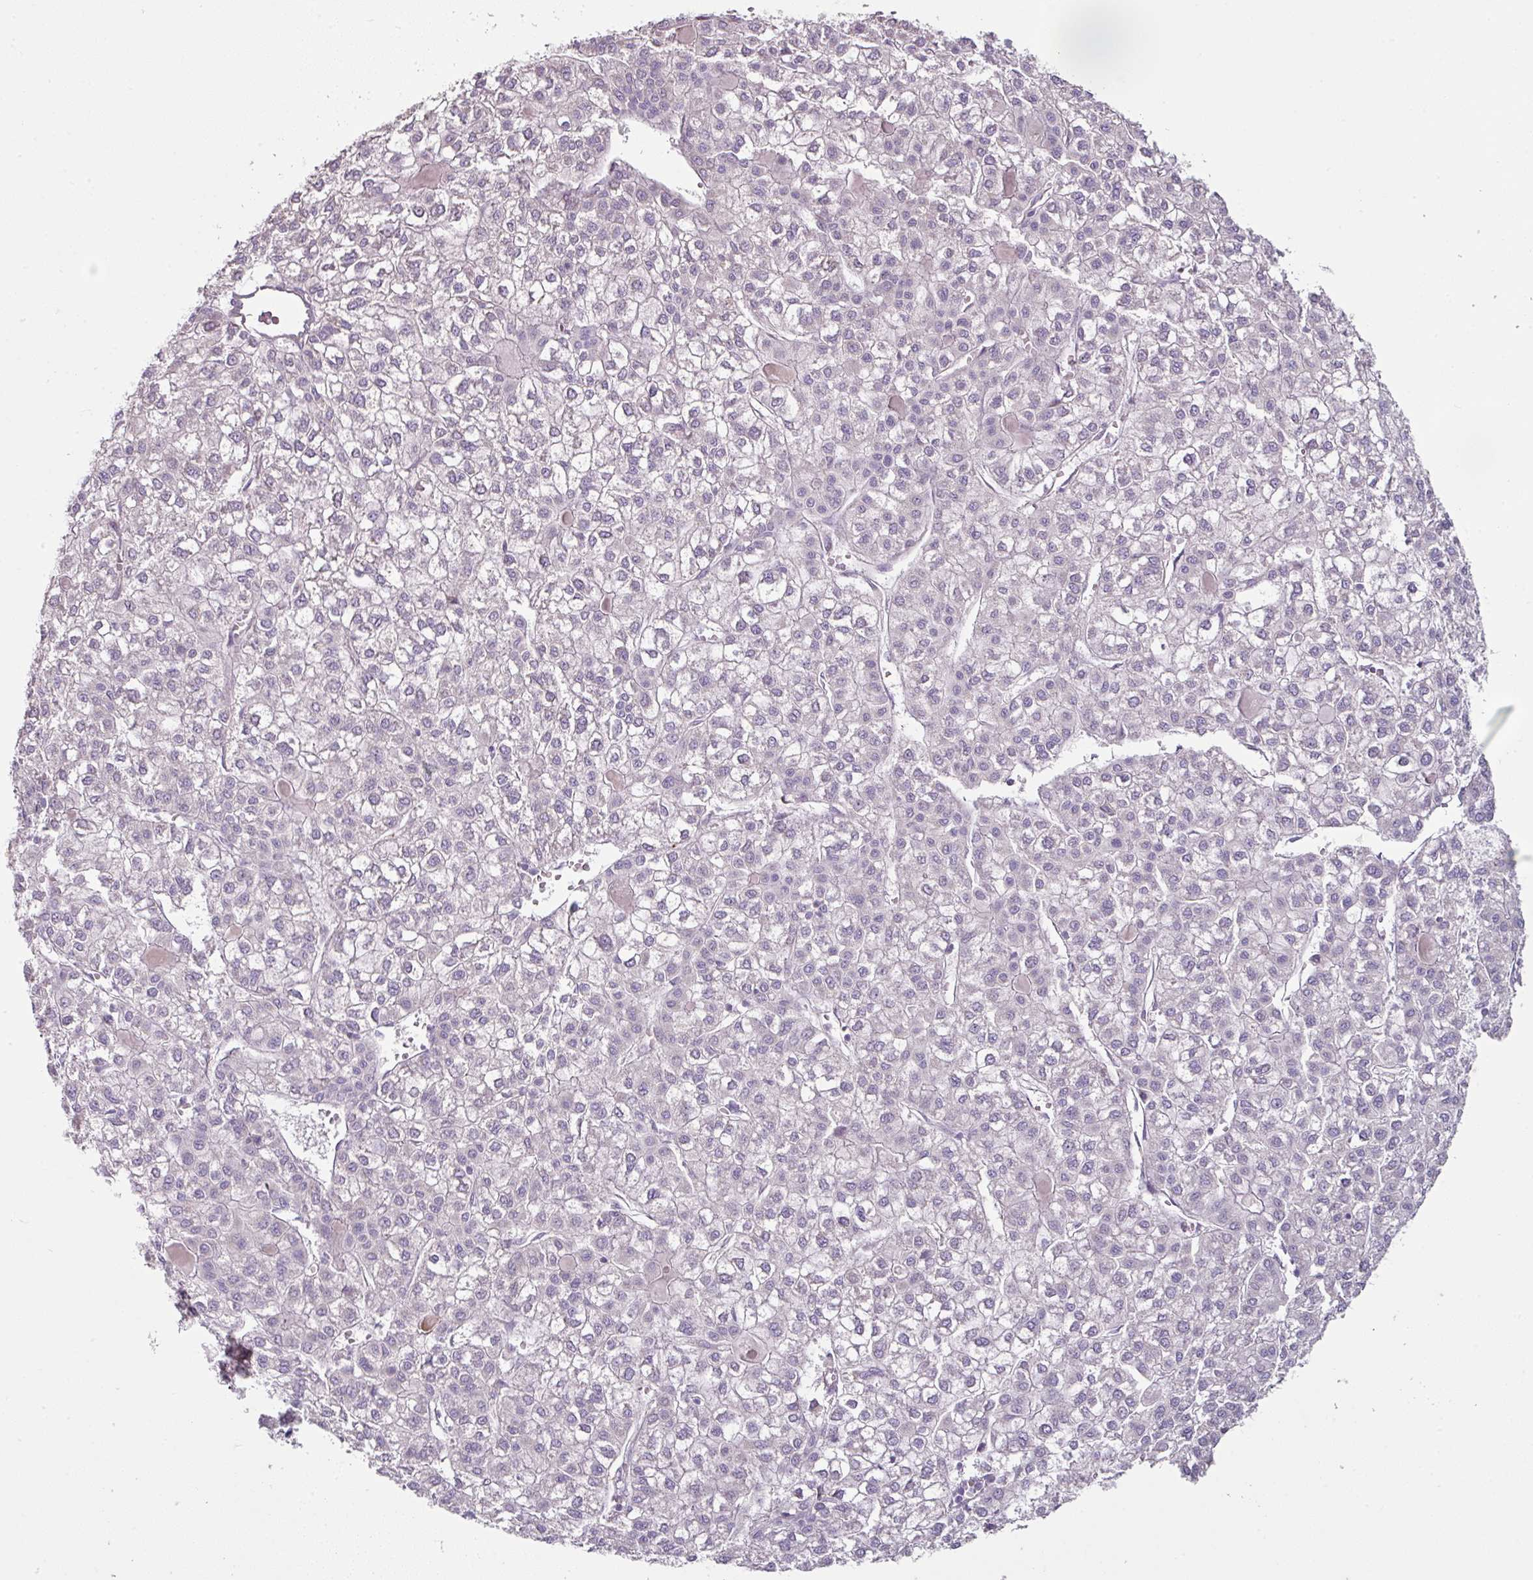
{"staining": {"intensity": "negative", "quantity": "none", "location": "none"}, "tissue": "liver cancer", "cell_type": "Tumor cells", "image_type": "cancer", "snomed": [{"axis": "morphology", "description": "Carcinoma, Hepatocellular, NOS"}, {"axis": "topography", "description": "Liver"}], "caption": "Immunohistochemistry micrograph of liver hepatocellular carcinoma stained for a protein (brown), which demonstrates no expression in tumor cells.", "gene": "FHAD1", "patient": {"sex": "female", "age": 43}}